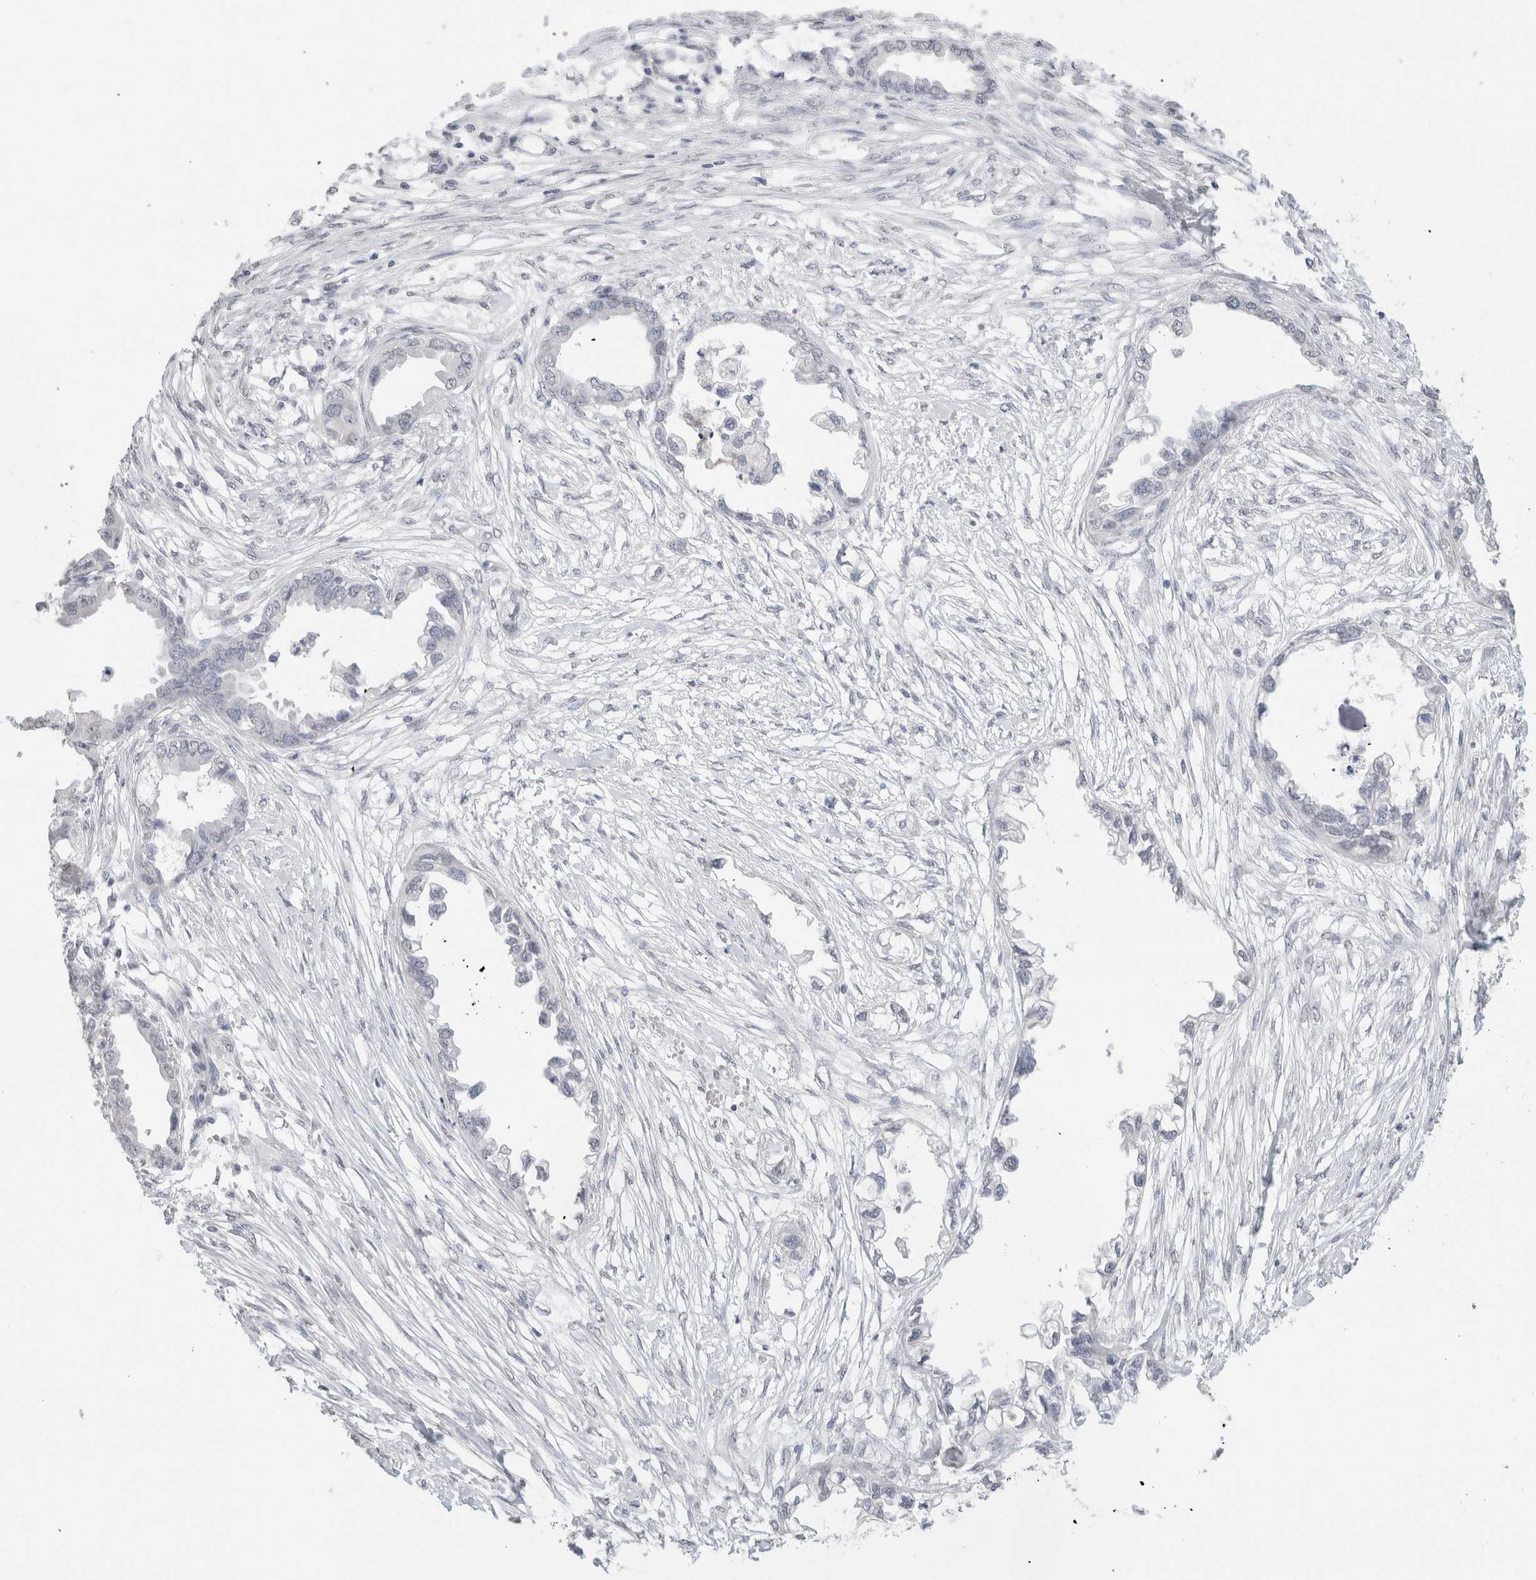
{"staining": {"intensity": "negative", "quantity": "none", "location": "none"}, "tissue": "endometrial cancer", "cell_type": "Tumor cells", "image_type": "cancer", "snomed": [{"axis": "morphology", "description": "Adenocarcinoma, NOS"}, {"axis": "morphology", "description": "Adenocarcinoma, metastatic, NOS"}, {"axis": "topography", "description": "Adipose tissue"}, {"axis": "topography", "description": "Endometrium"}], "caption": "Tumor cells are negative for protein expression in human endometrial cancer (adenocarcinoma).", "gene": "CD80", "patient": {"sex": "female", "age": 67}}